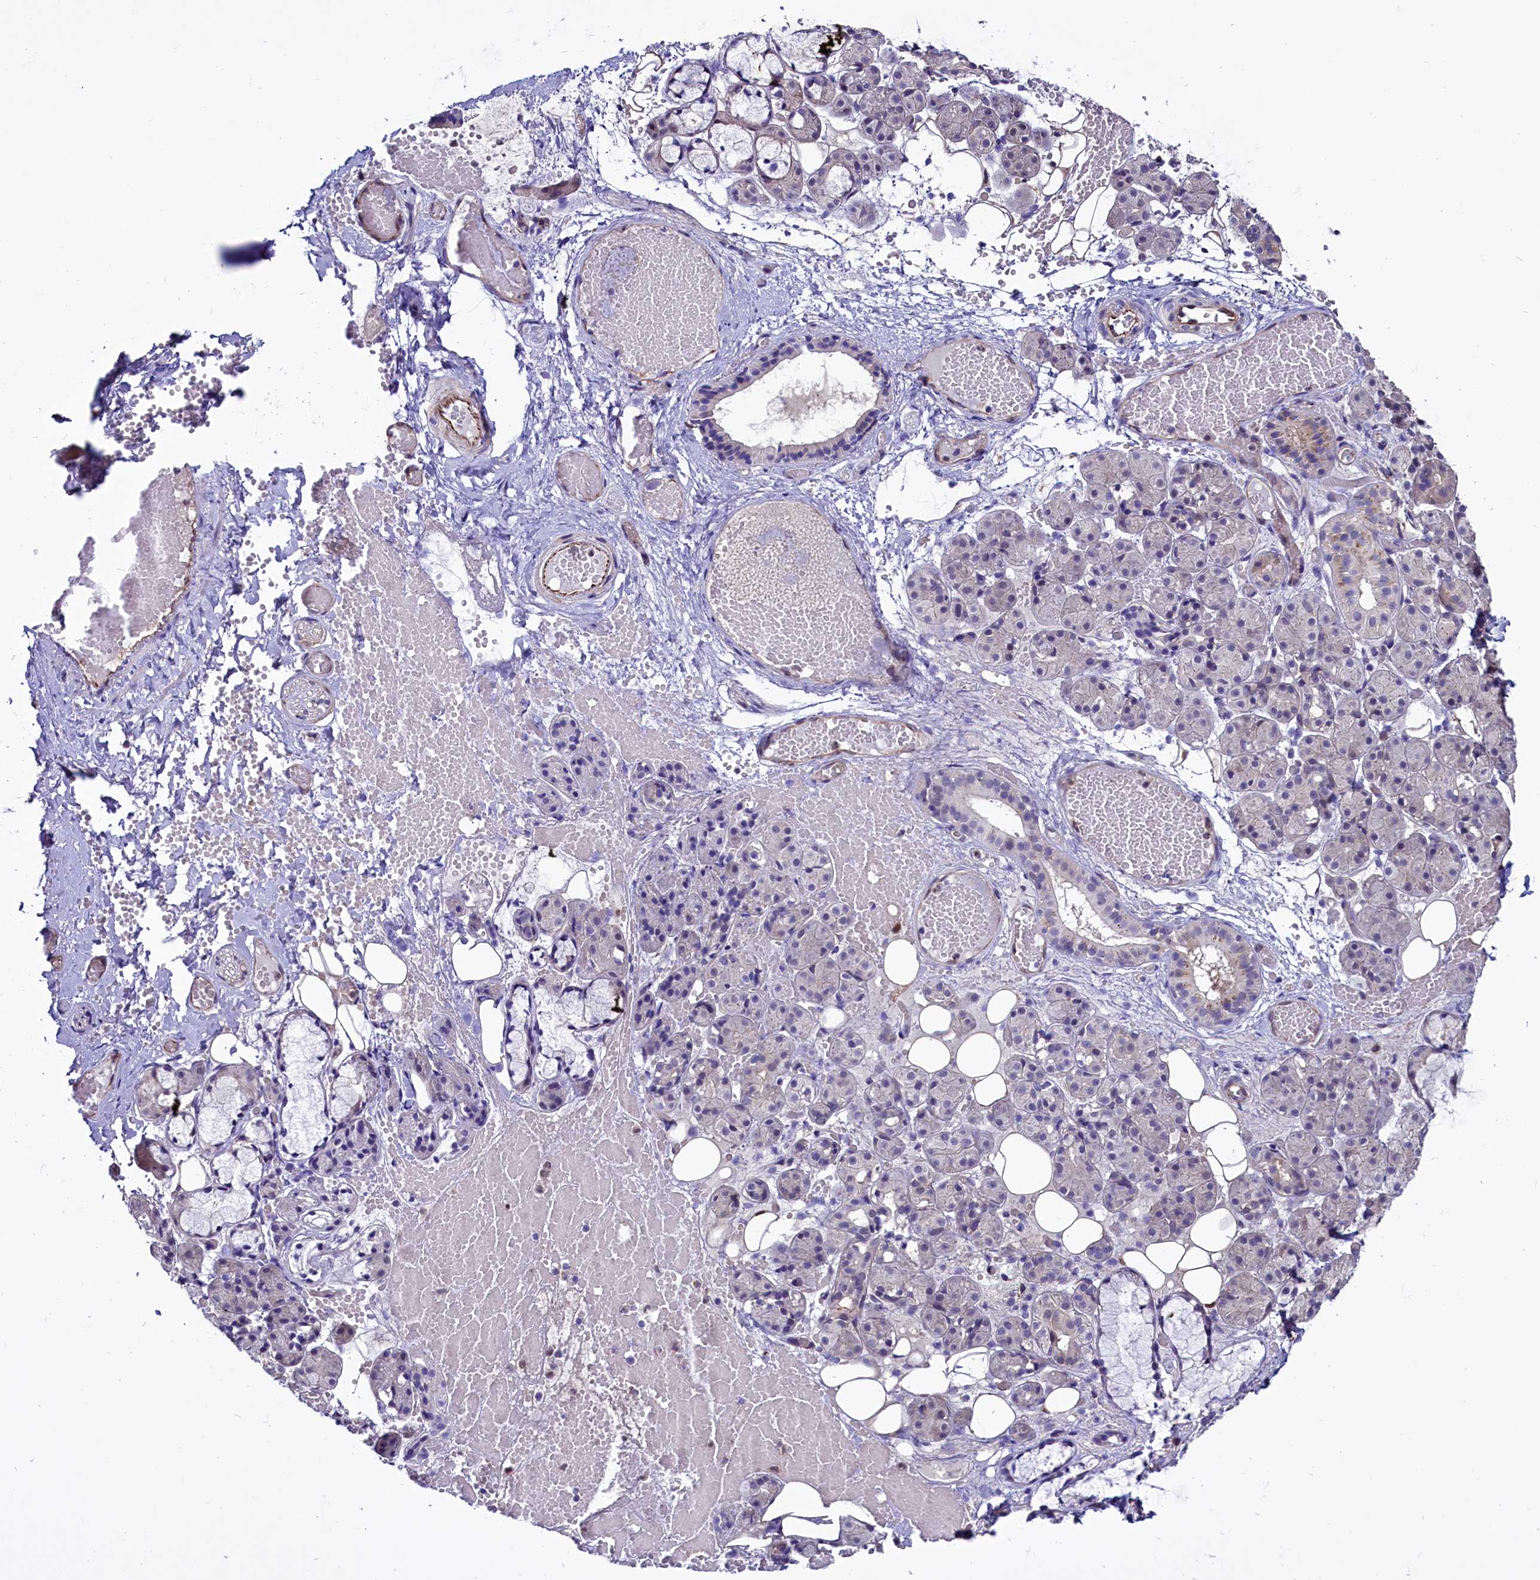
{"staining": {"intensity": "negative", "quantity": "none", "location": "none"}, "tissue": "salivary gland", "cell_type": "Glandular cells", "image_type": "normal", "snomed": [{"axis": "morphology", "description": "Normal tissue, NOS"}, {"axis": "topography", "description": "Salivary gland"}], "caption": "A micrograph of human salivary gland is negative for staining in glandular cells. The staining is performed using DAB (3,3'-diaminobenzidine) brown chromogen with nuclei counter-stained in using hematoxylin.", "gene": "PDILT", "patient": {"sex": "male", "age": 63}}